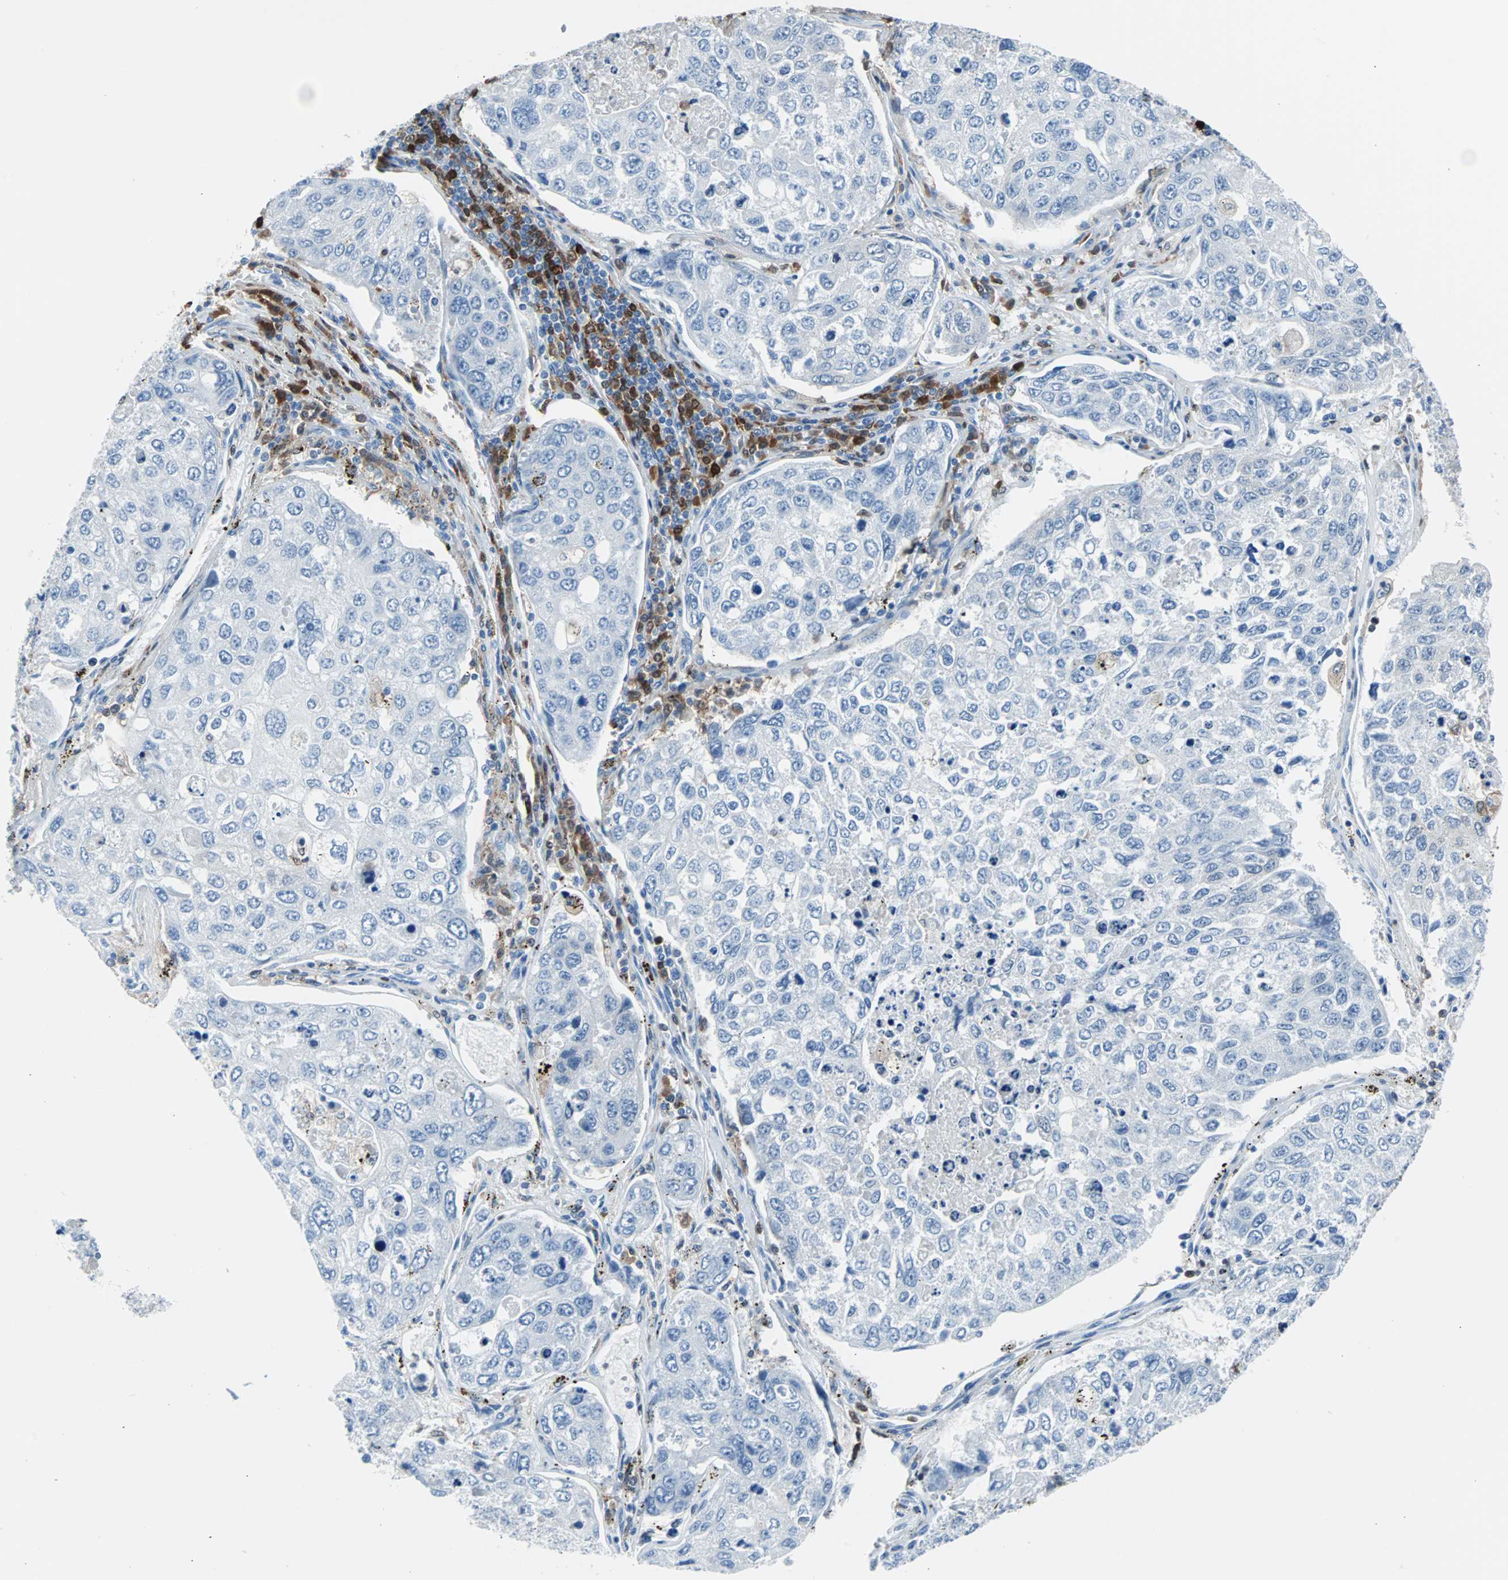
{"staining": {"intensity": "weak", "quantity": "<25%", "location": "cytoplasmic/membranous"}, "tissue": "urothelial cancer", "cell_type": "Tumor cells", "image_type": "cancer", "snomed": [{"axis": "morphology", "description": "Urothelial carcinoma, High grade"}, {"axis": "topography", "description": "Lymph node"}, {"axis": "topography", "description": "Urinary bladder"}], "caption": "High magnification brightfield microscopy of urothelial cancer stained with DAB (brown) and counterstained with hematoxylin (blue): tumor cells show no significant staining.", "gene": "SYK", "patient": {"sex": "male", "age": 51}}